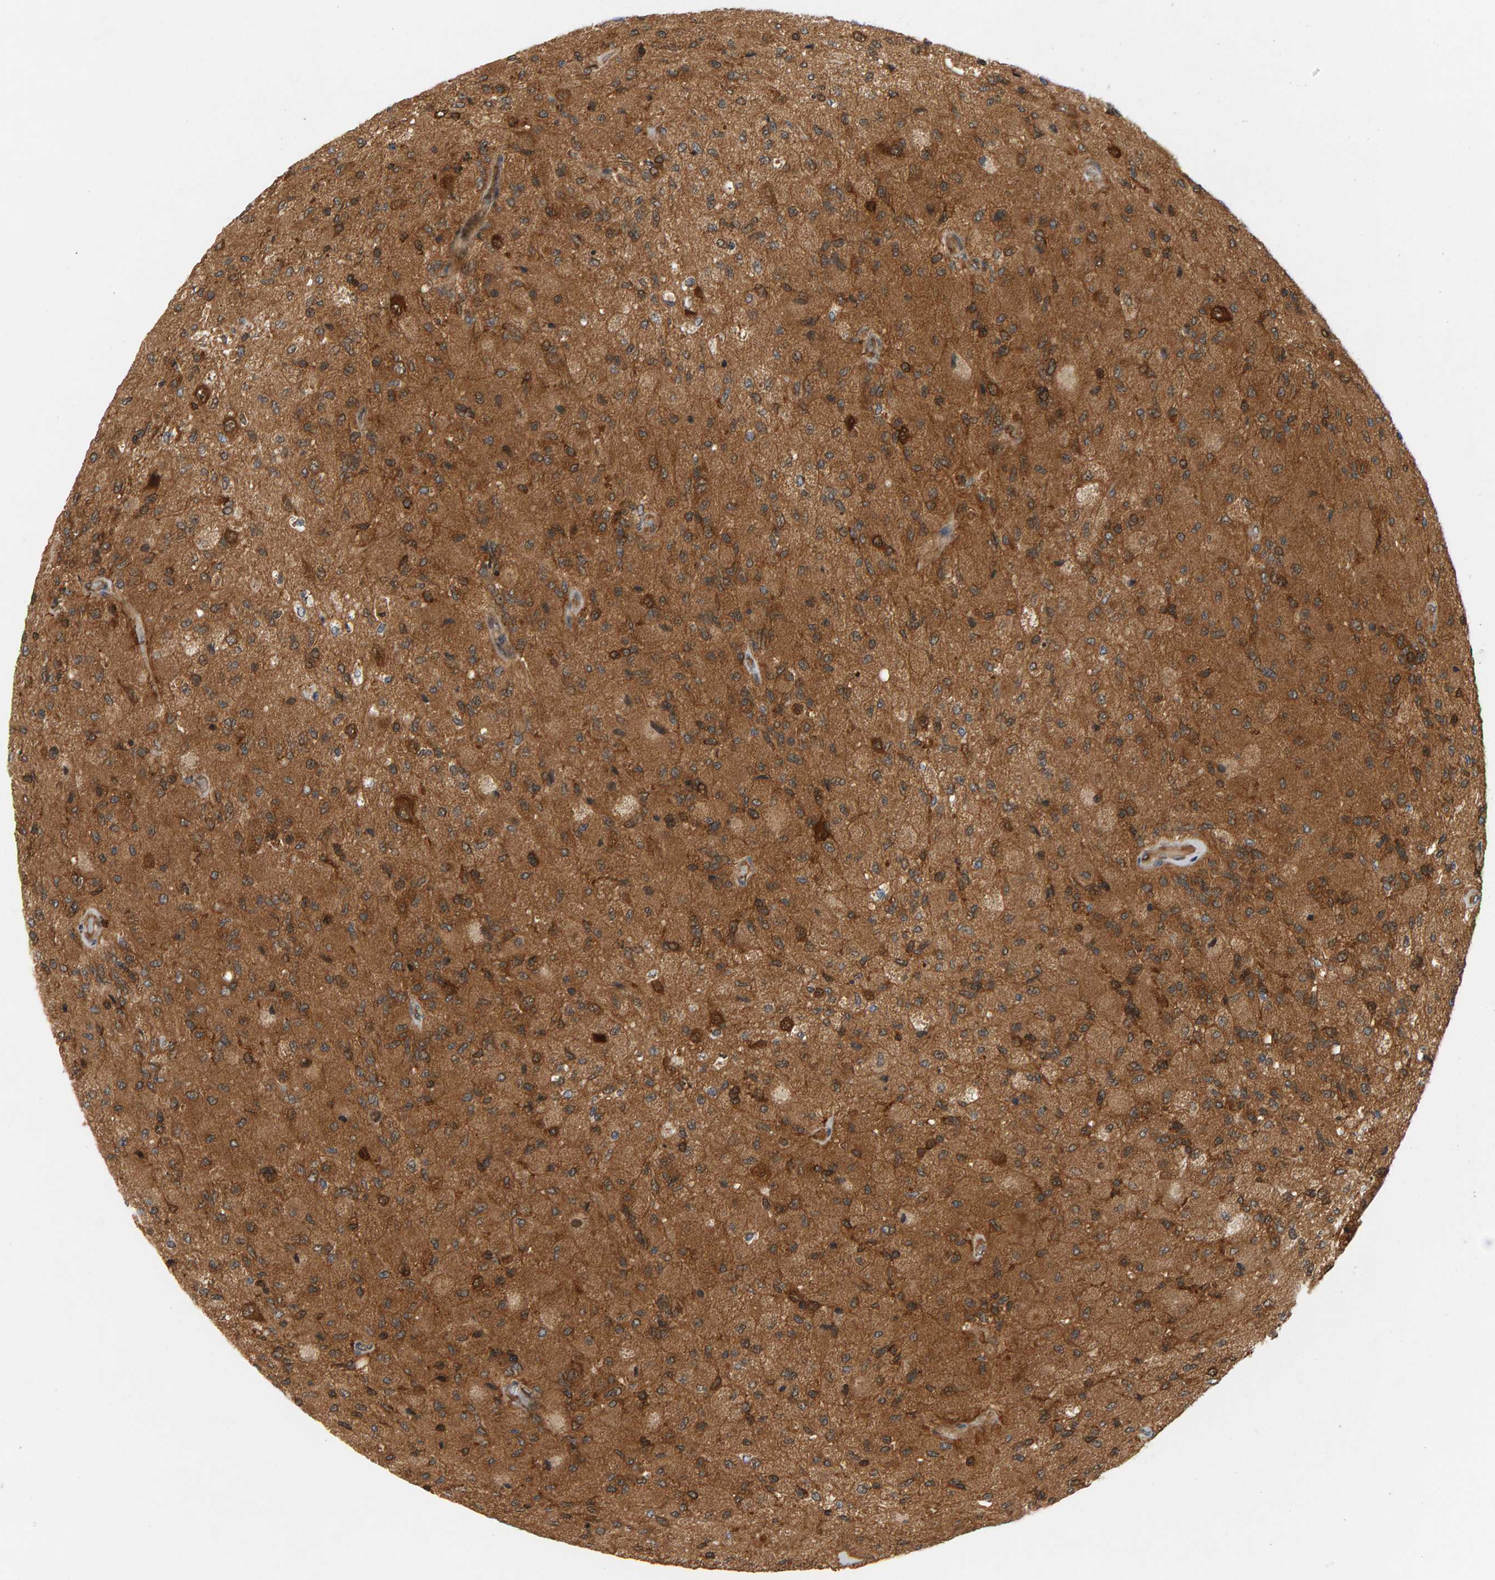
{"staining": {"intensity": "strong", "quantity": ">75%", "location": "cytoplasmic/membranous"}, "tissue": "glioma", "cell_type": "Tumor cells", "image_type": "cancer", "snomed": [{"axis": "morphology", "description": "Normal tissue, NOS"}, {"axis": "morphology", "description": "Glioma, malignant, High grade"}, {"axis": "topography", "description": "Cerebral cortex"}], "caption": "Human malignant glioma (high-grade) stained with a protein marker displays strong staining in tumor cells.", "gene": "BAHCC1", "patient": {"sex": "male", "age": 77}}